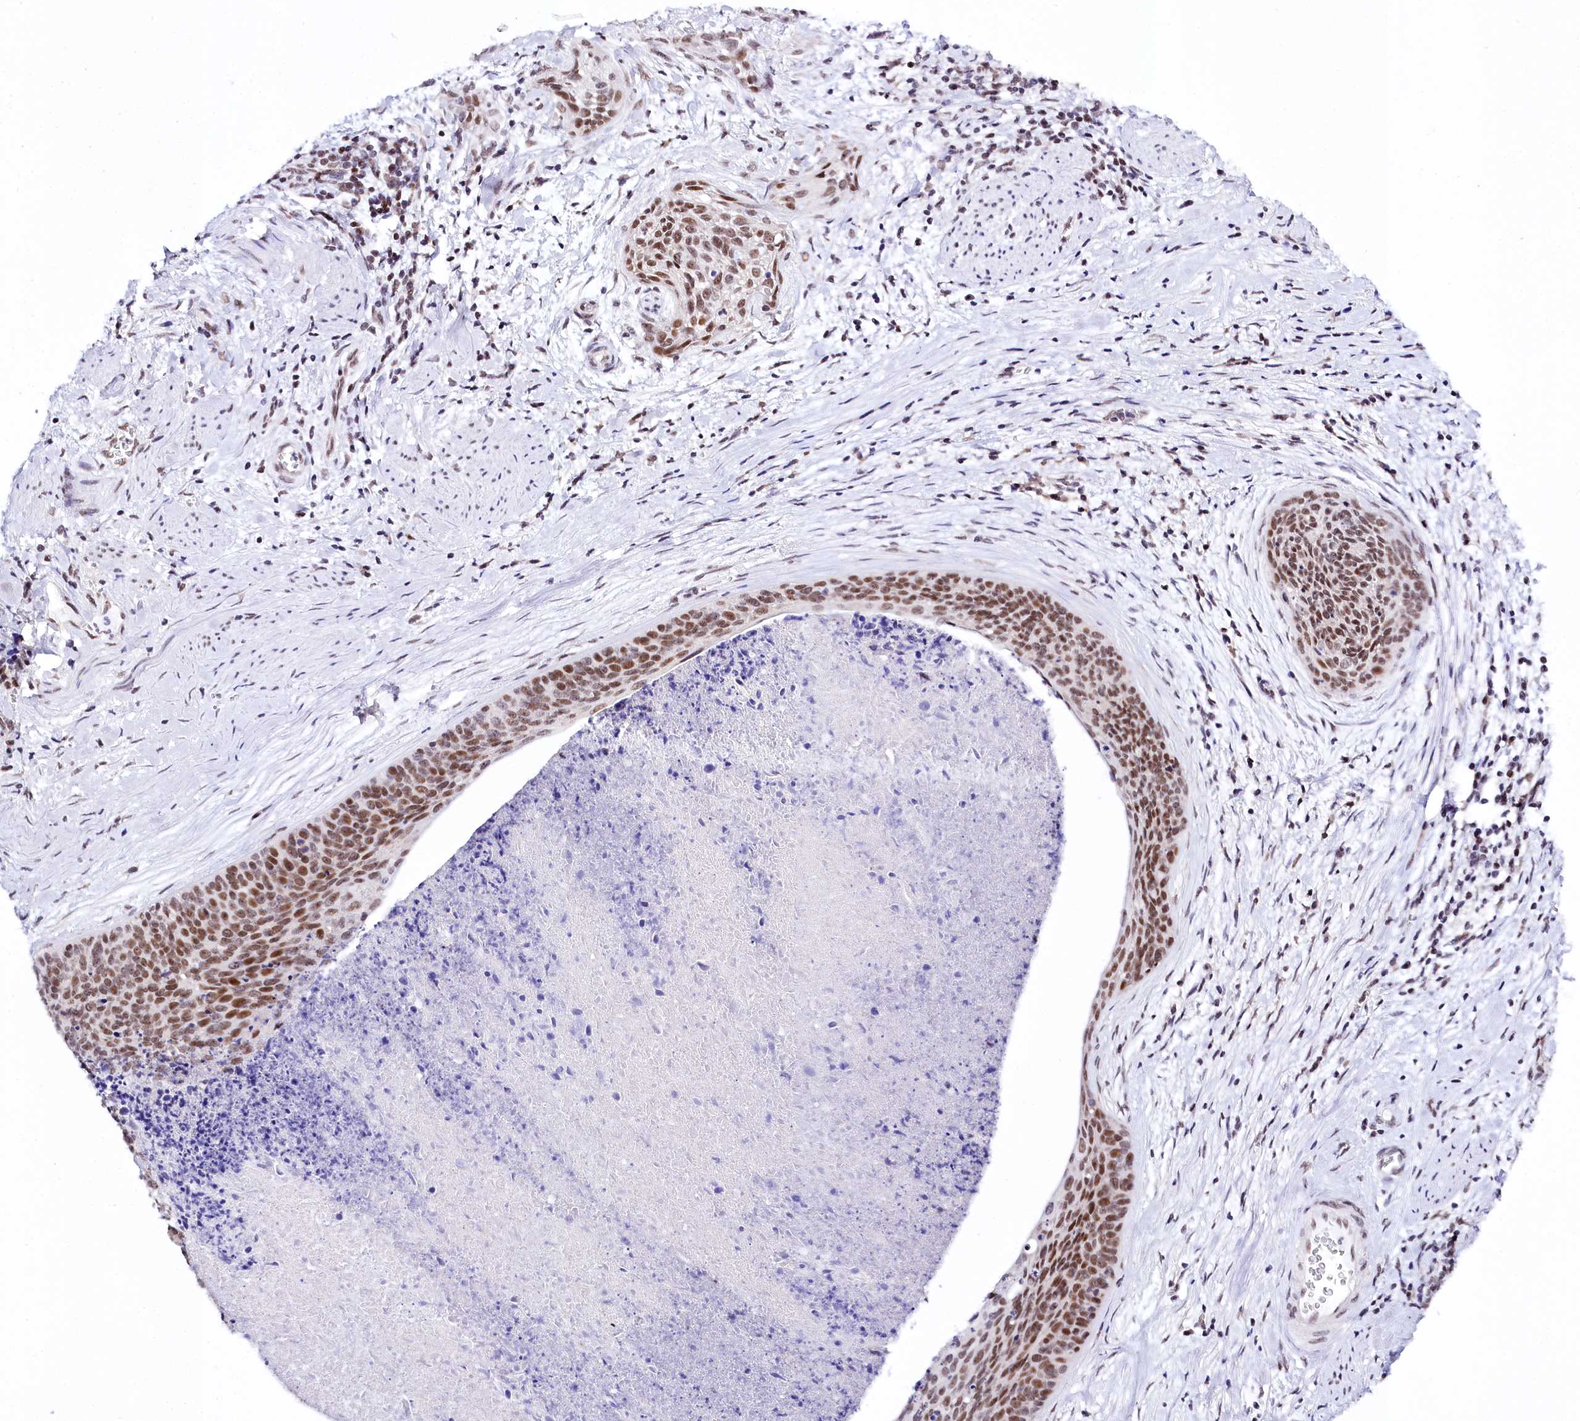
{"staining": {"intensity": "moderate", "quantity": ">75%", "location": "nuclear"}, "tissue": "cervical cancer", "cell_type": "Tumor cells", "image_type": "cancer", "snomed": [{"axis": "morphology", "description": "Squamous cell carcinoma, NOS"}, {"axis": "topography", "description": "Cervix"}], "caption": "A medium amount of moderate nuclear expression is seen in approximately >75% of tumor cells in cervical cancer tissue.", "gene": "SPATS2", "patient": {"sex": "female", "age": 55}}